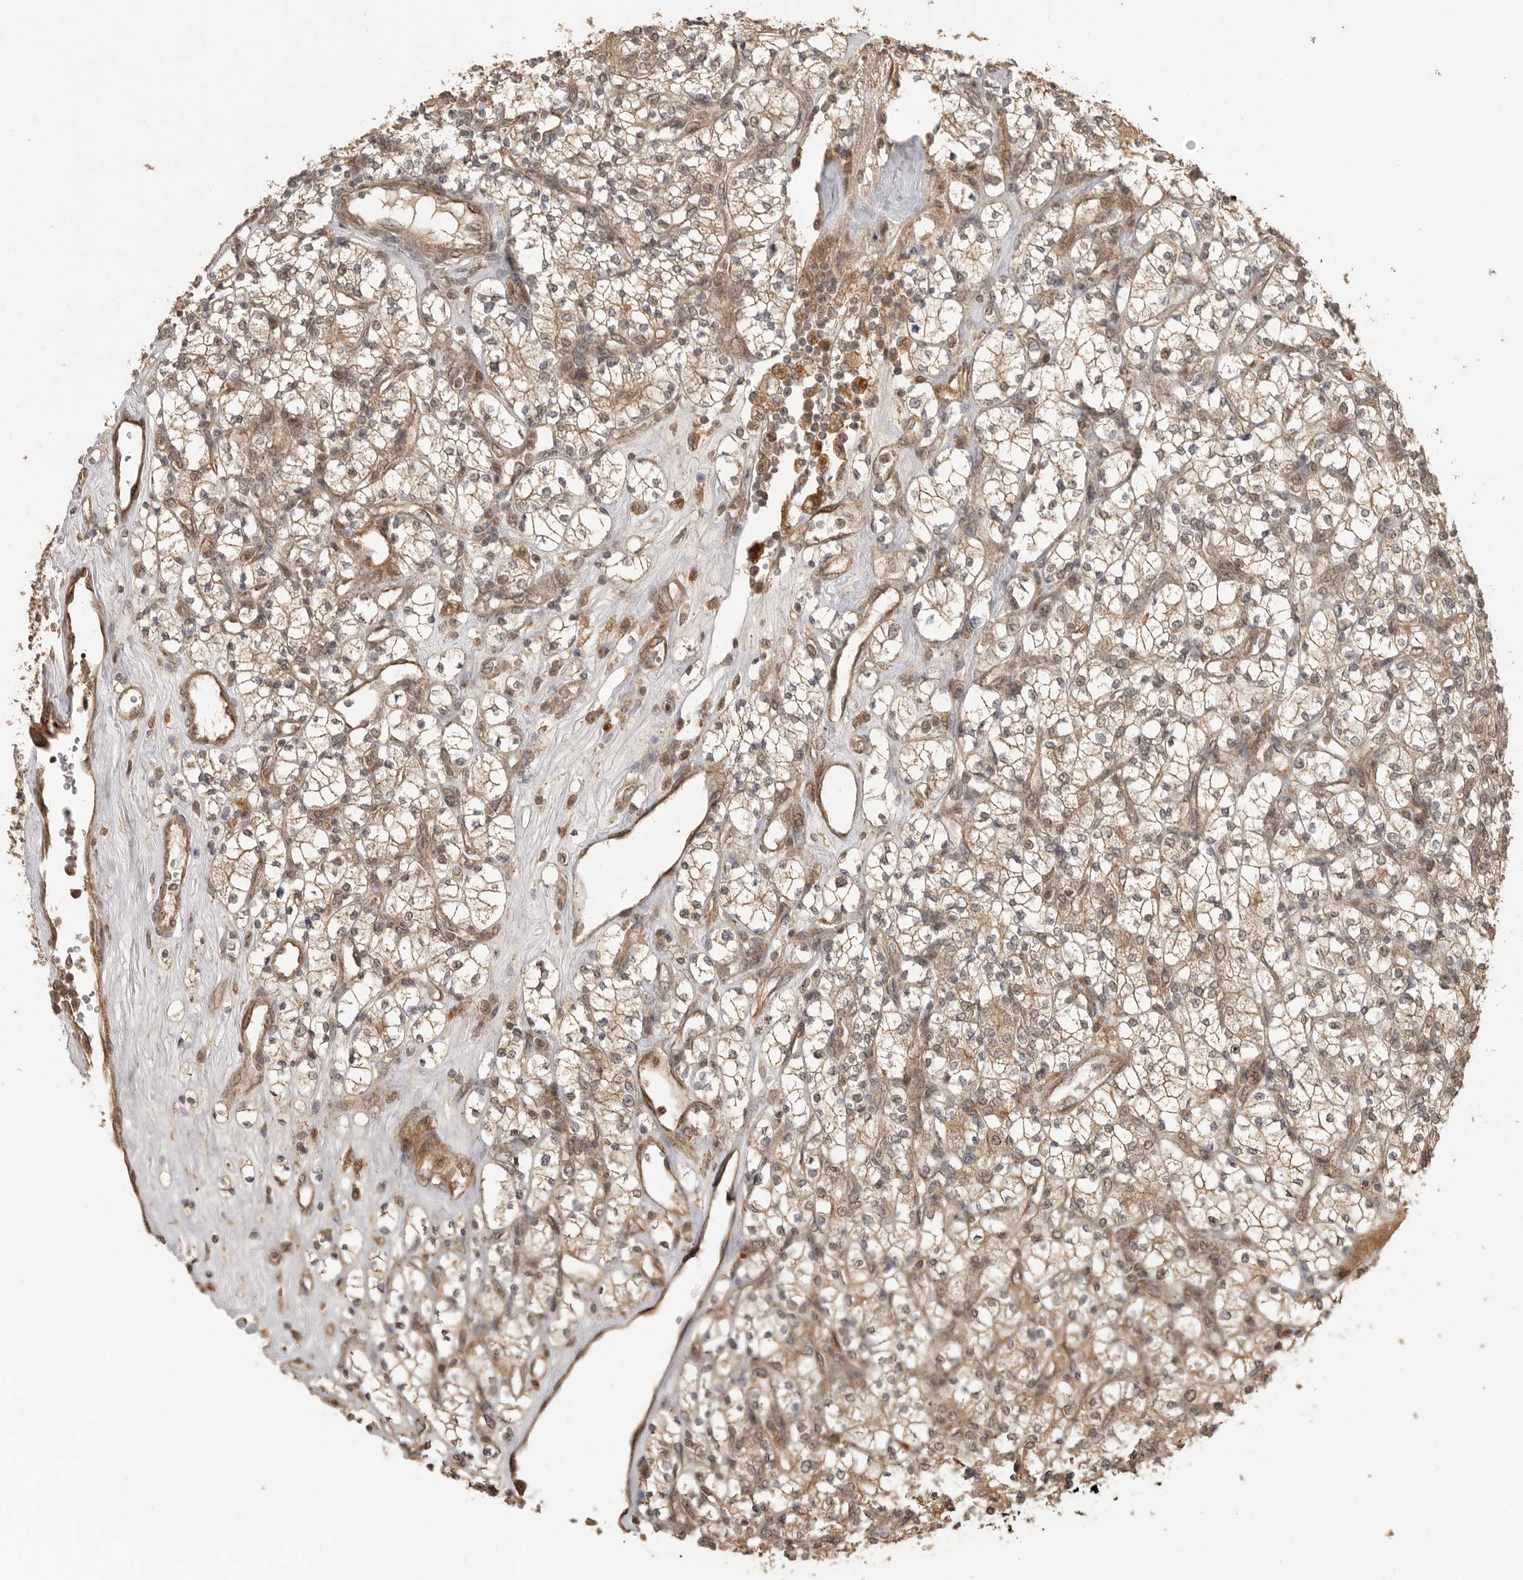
{"staining": {"intensity": "weak", "quantity": ">75%", "location": "cytoplasmic/membranous"}, "tissue": "renal cancer", "cell_type": "Tumor cells", "image_type": "cancer", "snomed": [{"axis": "morphology", "description": "Adenocarcinoma, NOS"}, {"axis": "topography", "description": "Kidney"}], "caption": "Tumor cells exhibit low levels of weak cytoplasmic/membranous expression in approximately >75% of cells in human renal adenocarcinoma.", "gene": "BOC", "patient": {"sex": "male", "age": 77}}